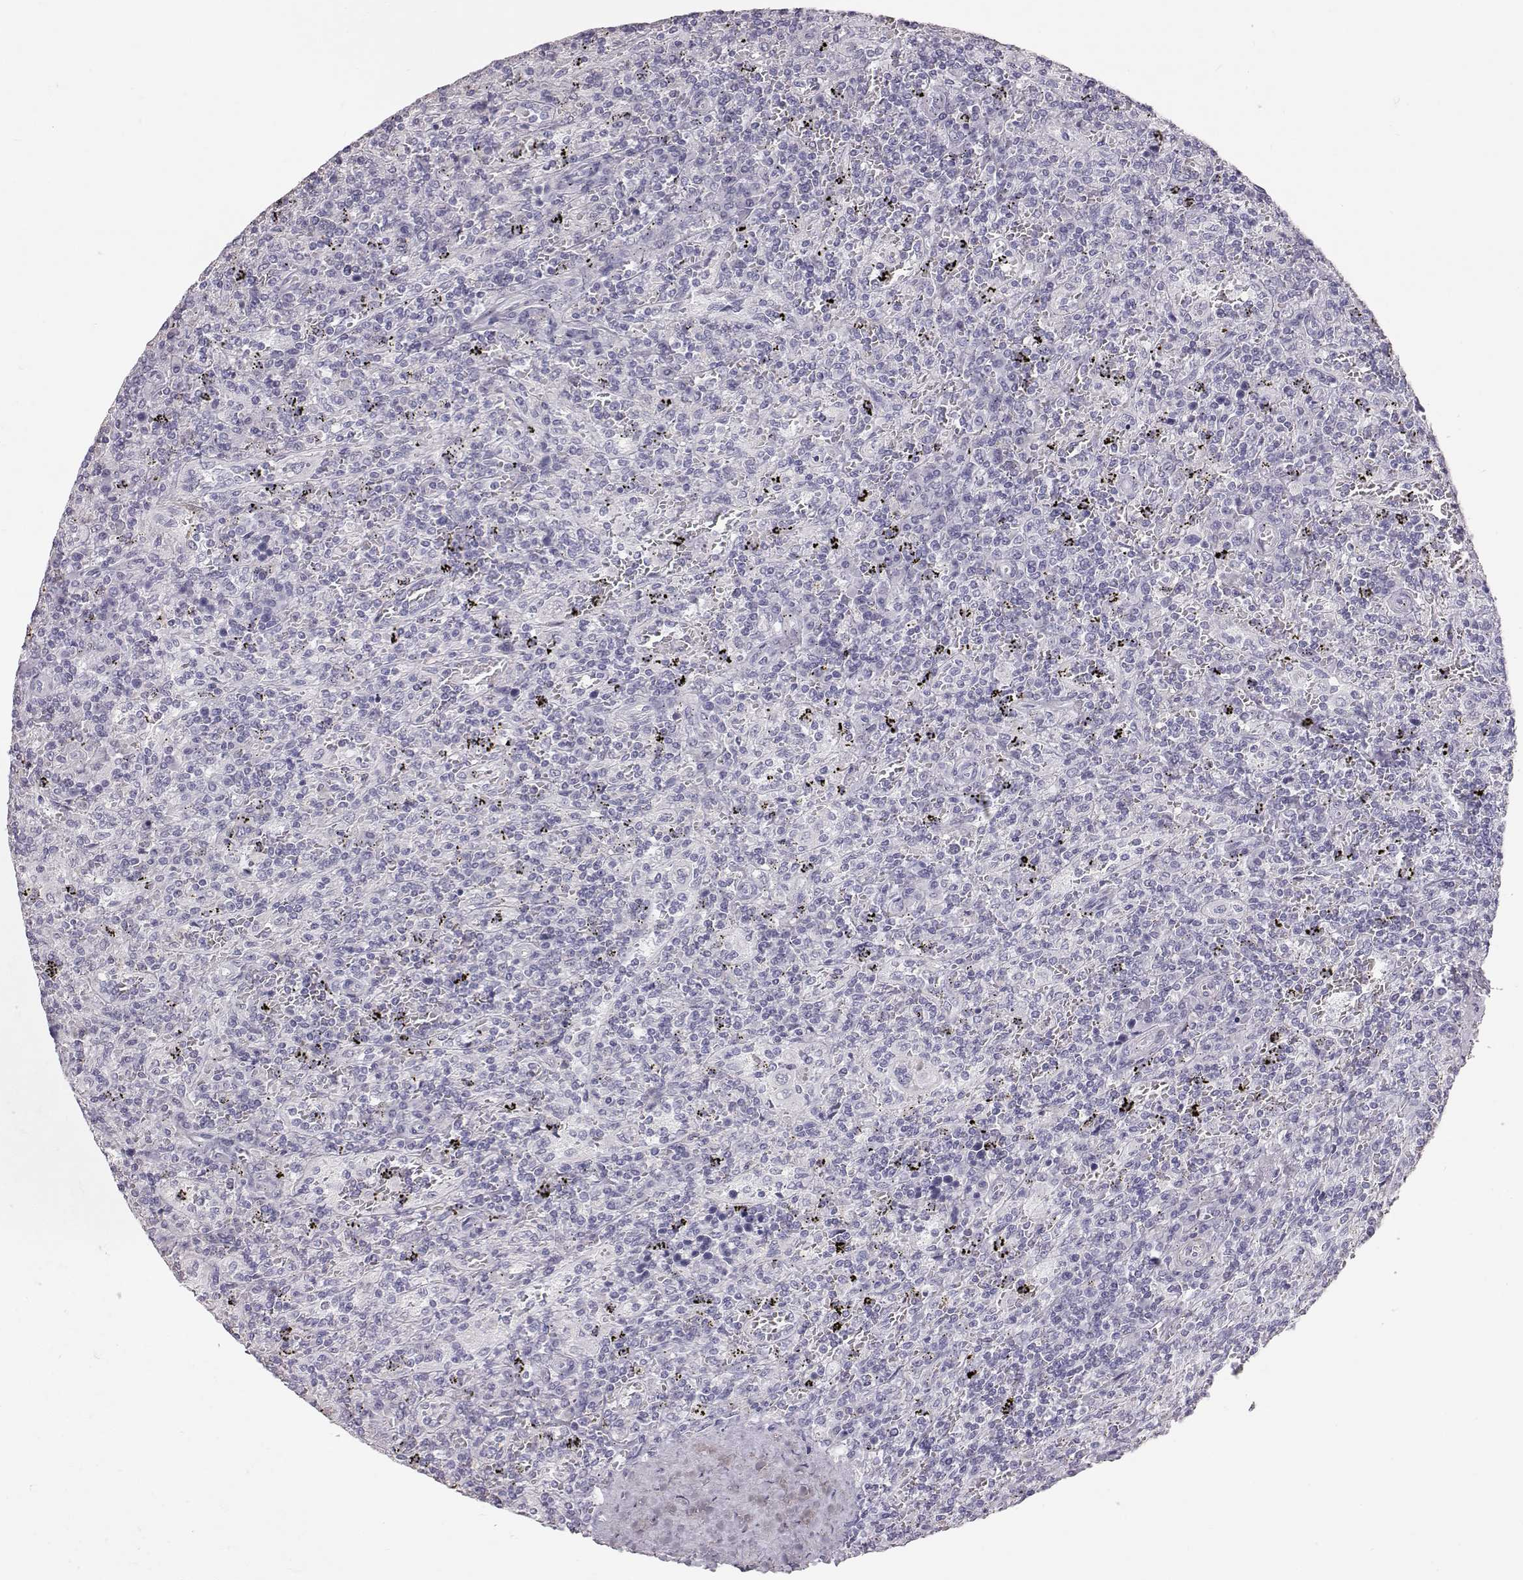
{"staining": {"intensity": "negative", "quantity": "none", "location": "none"}, "tissue": "lymphoma", "cell_type": "Tumor cells", "image_type": "cancer", "snomed": [{"axis": "morphology", "description": "Malignant lymphoma, non-Hodgkin's type, Low grade"}, {"axis": "topography", "description": "Spleen"}], "caption": "Histopathology image shows no protein expression in tumor cells of lymphoma tissue.", "gene": "KRTAP16-1", "patient": {"sex": "male", "age": 62}}